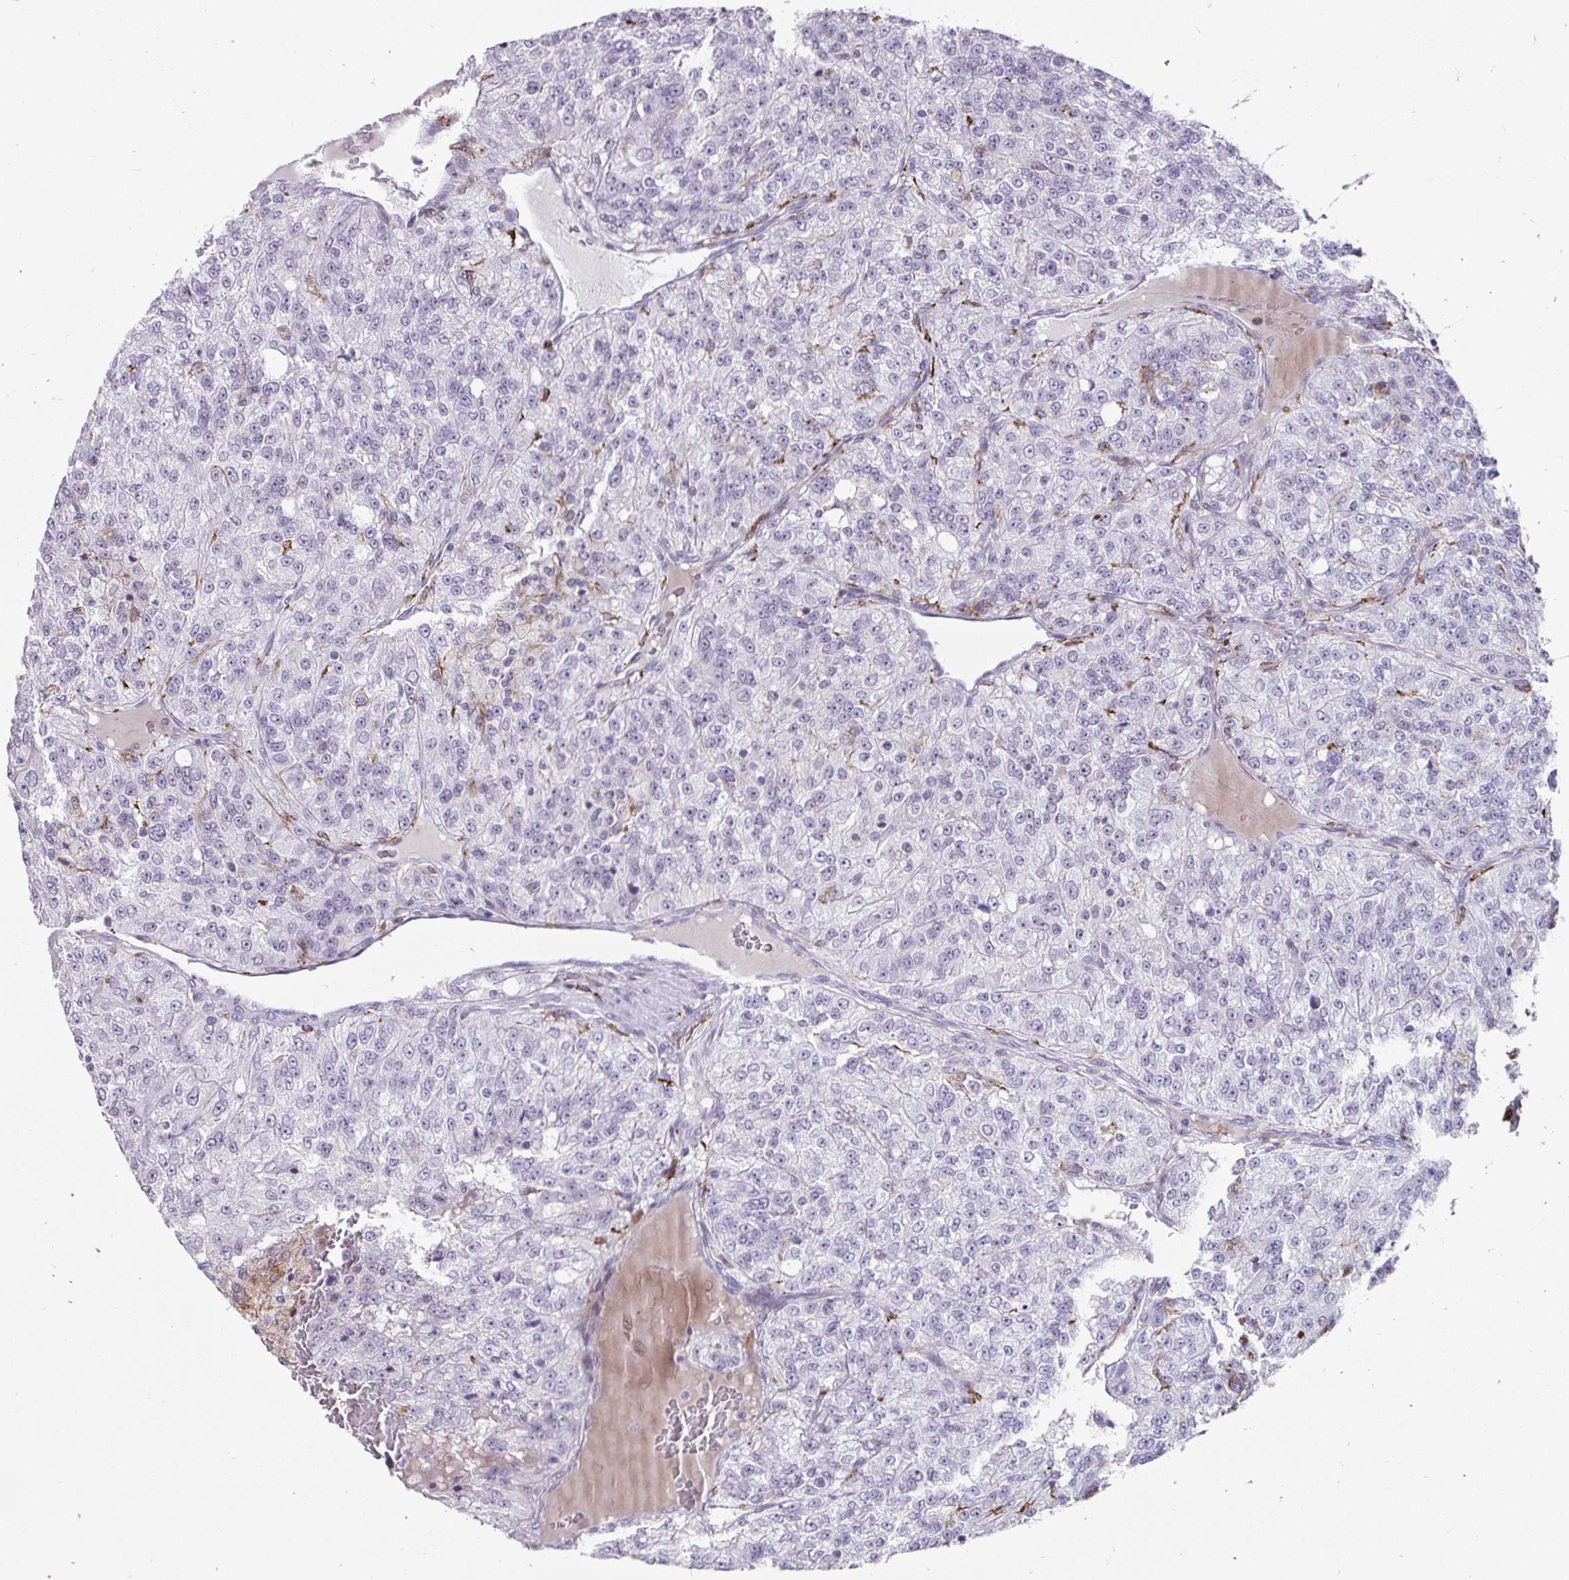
{"staining": {"intensity": "negative", "quantity": "none", "location": "none"}, "tissue": "renal cancer", "cell_type": "Tumor cells", "image_type": "cancer", "snomed": [{"axis": "morphology", "description": "Adenocarcinoma, NOS"}, {"axis": "topography", "description": "Kidney"}], "caption": "Human renal cancer stained for a protein using immunohistochemistry displays no positivity in tumor cells.", "gene": "CD163", "patient": {"sex": "female", "age": 63}}